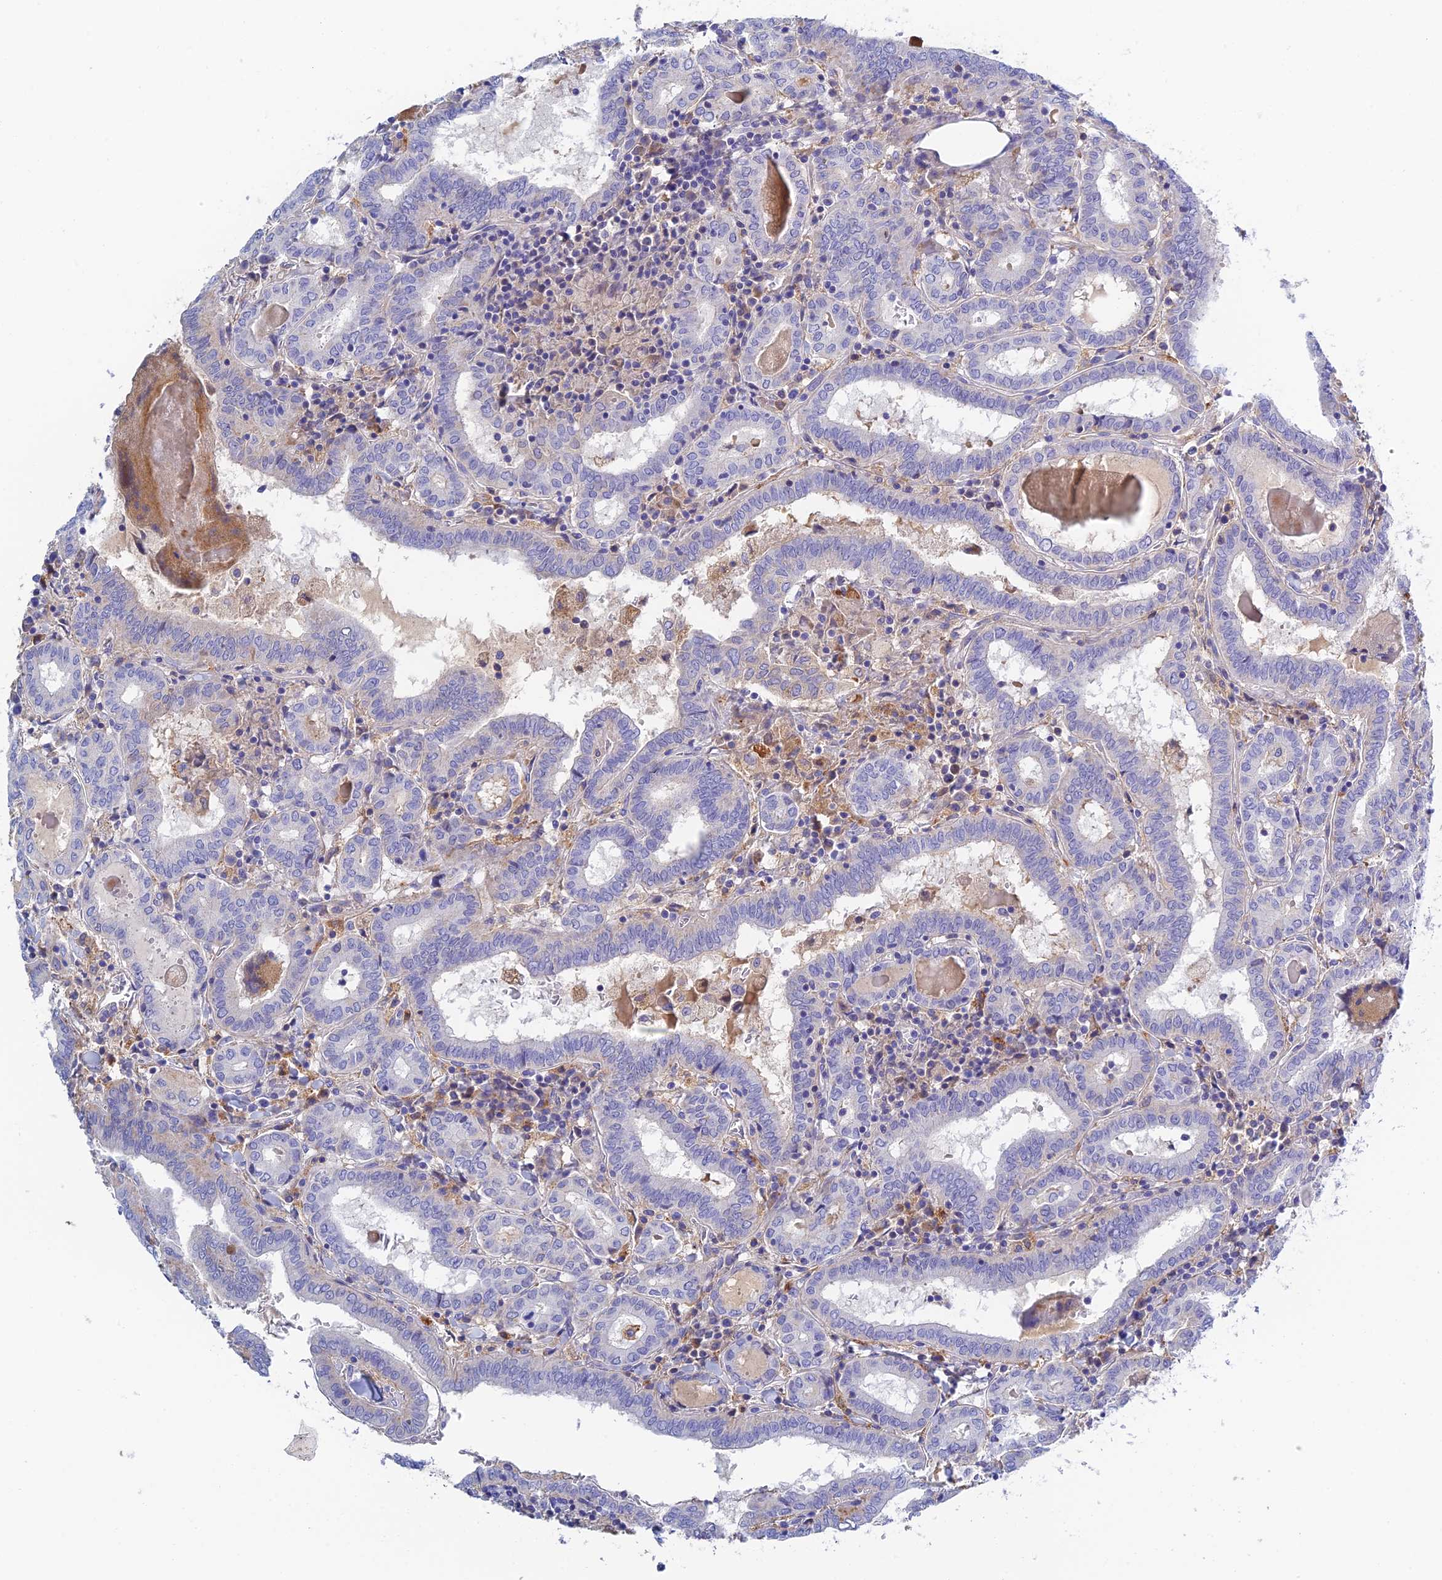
{"staining": {"intensity": "weak", "quantity": "<25%", "location": "cytoplasmic/membranous"}, "tissue": "thyroid cancer", "cell_type": "Tumor cells", "image_type": "cancer", "snomed": [{"axis": "morphology", "description": "Papillary adenocarcinoma, NOS"}, {"axis": "topography", "description": "Thyroid gland"}], "caption": "A micrograph of human thyroid cancer is negative for staining in tumor cells.", "gene": "RPGRIP1L", "patient": {"sex": "female", "age": 72}}